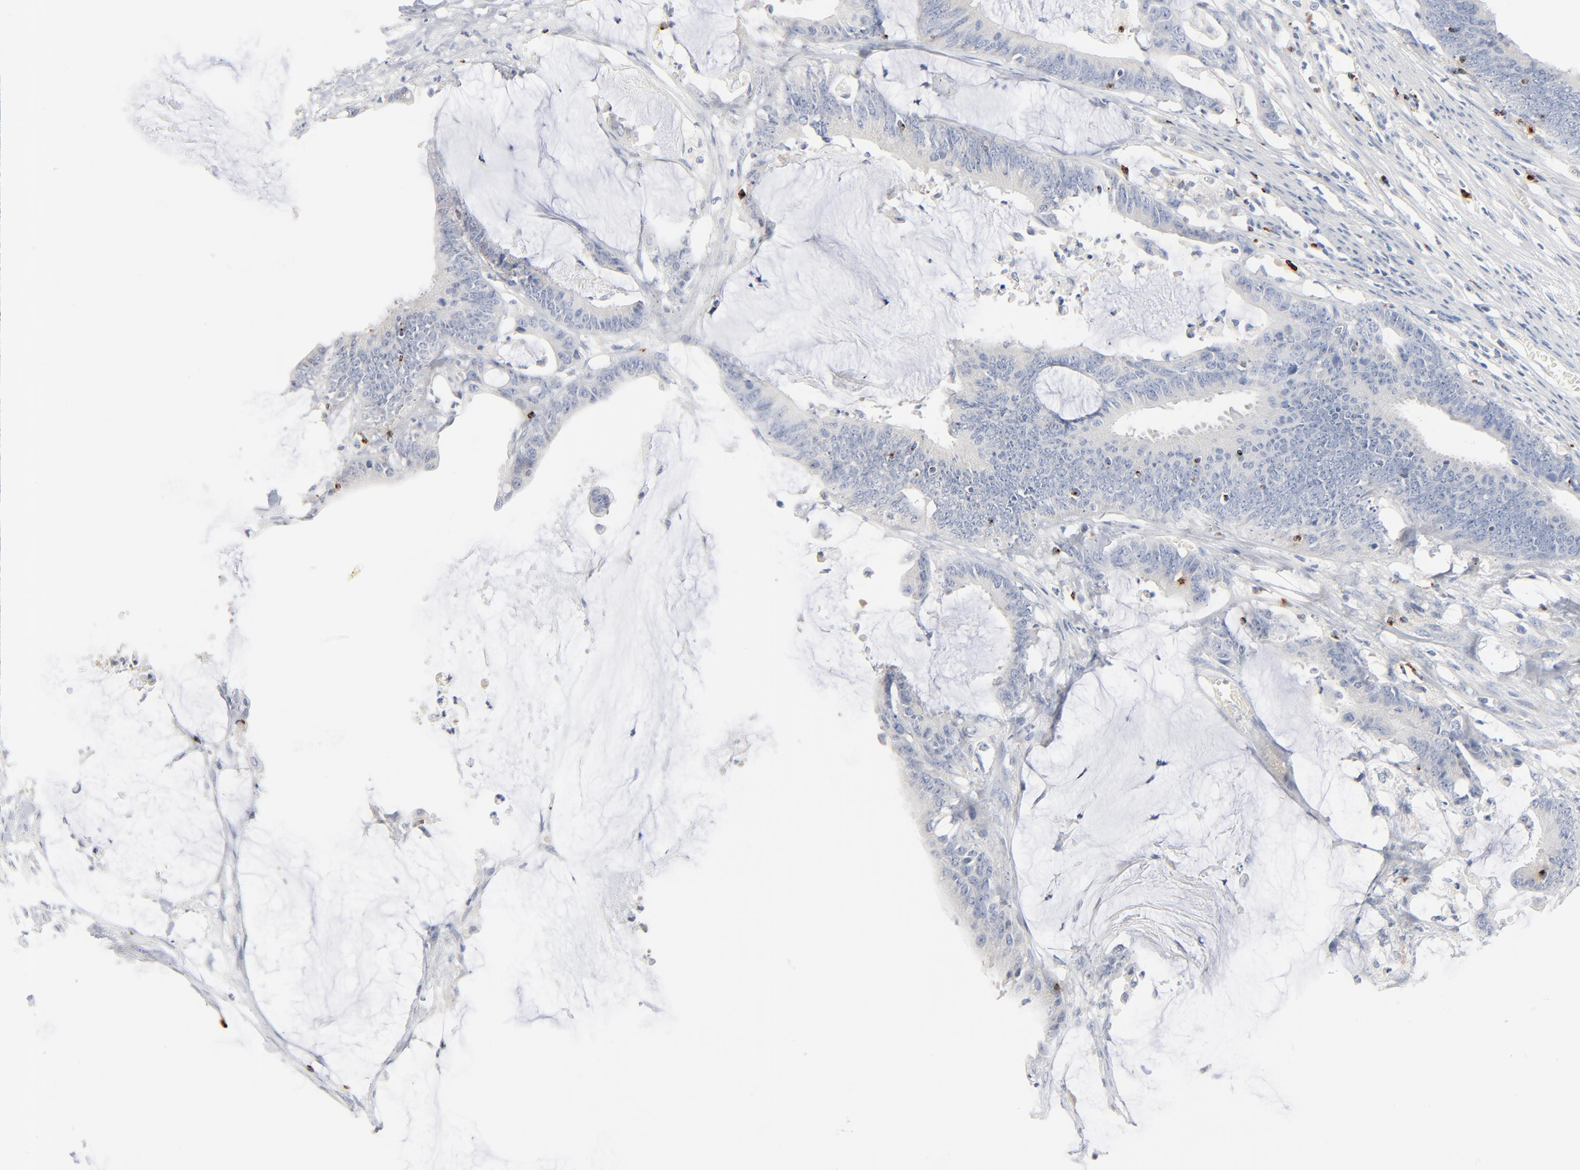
{"staining": {"intensity": "negative", "quantity": "none", "location": "none"}, "tissue": "colorectal cancer", "cell_type": "Tumor cells", "image_type": "cancer", "snomed": [{"axis": "morphology", "description": "Adenocarcinoma, NOS"}, {"axis": "topography", "description": "Rectum"}], "caption": "High power microscopy image of an IHC histopathology image of colorectal adenocarcinoma, revealing no significant expression in tumor cells. (DAB IHC with hematoxylin counter stain).", "gene": "GZMB", "patient": {"sex": "female", "age": 66}}